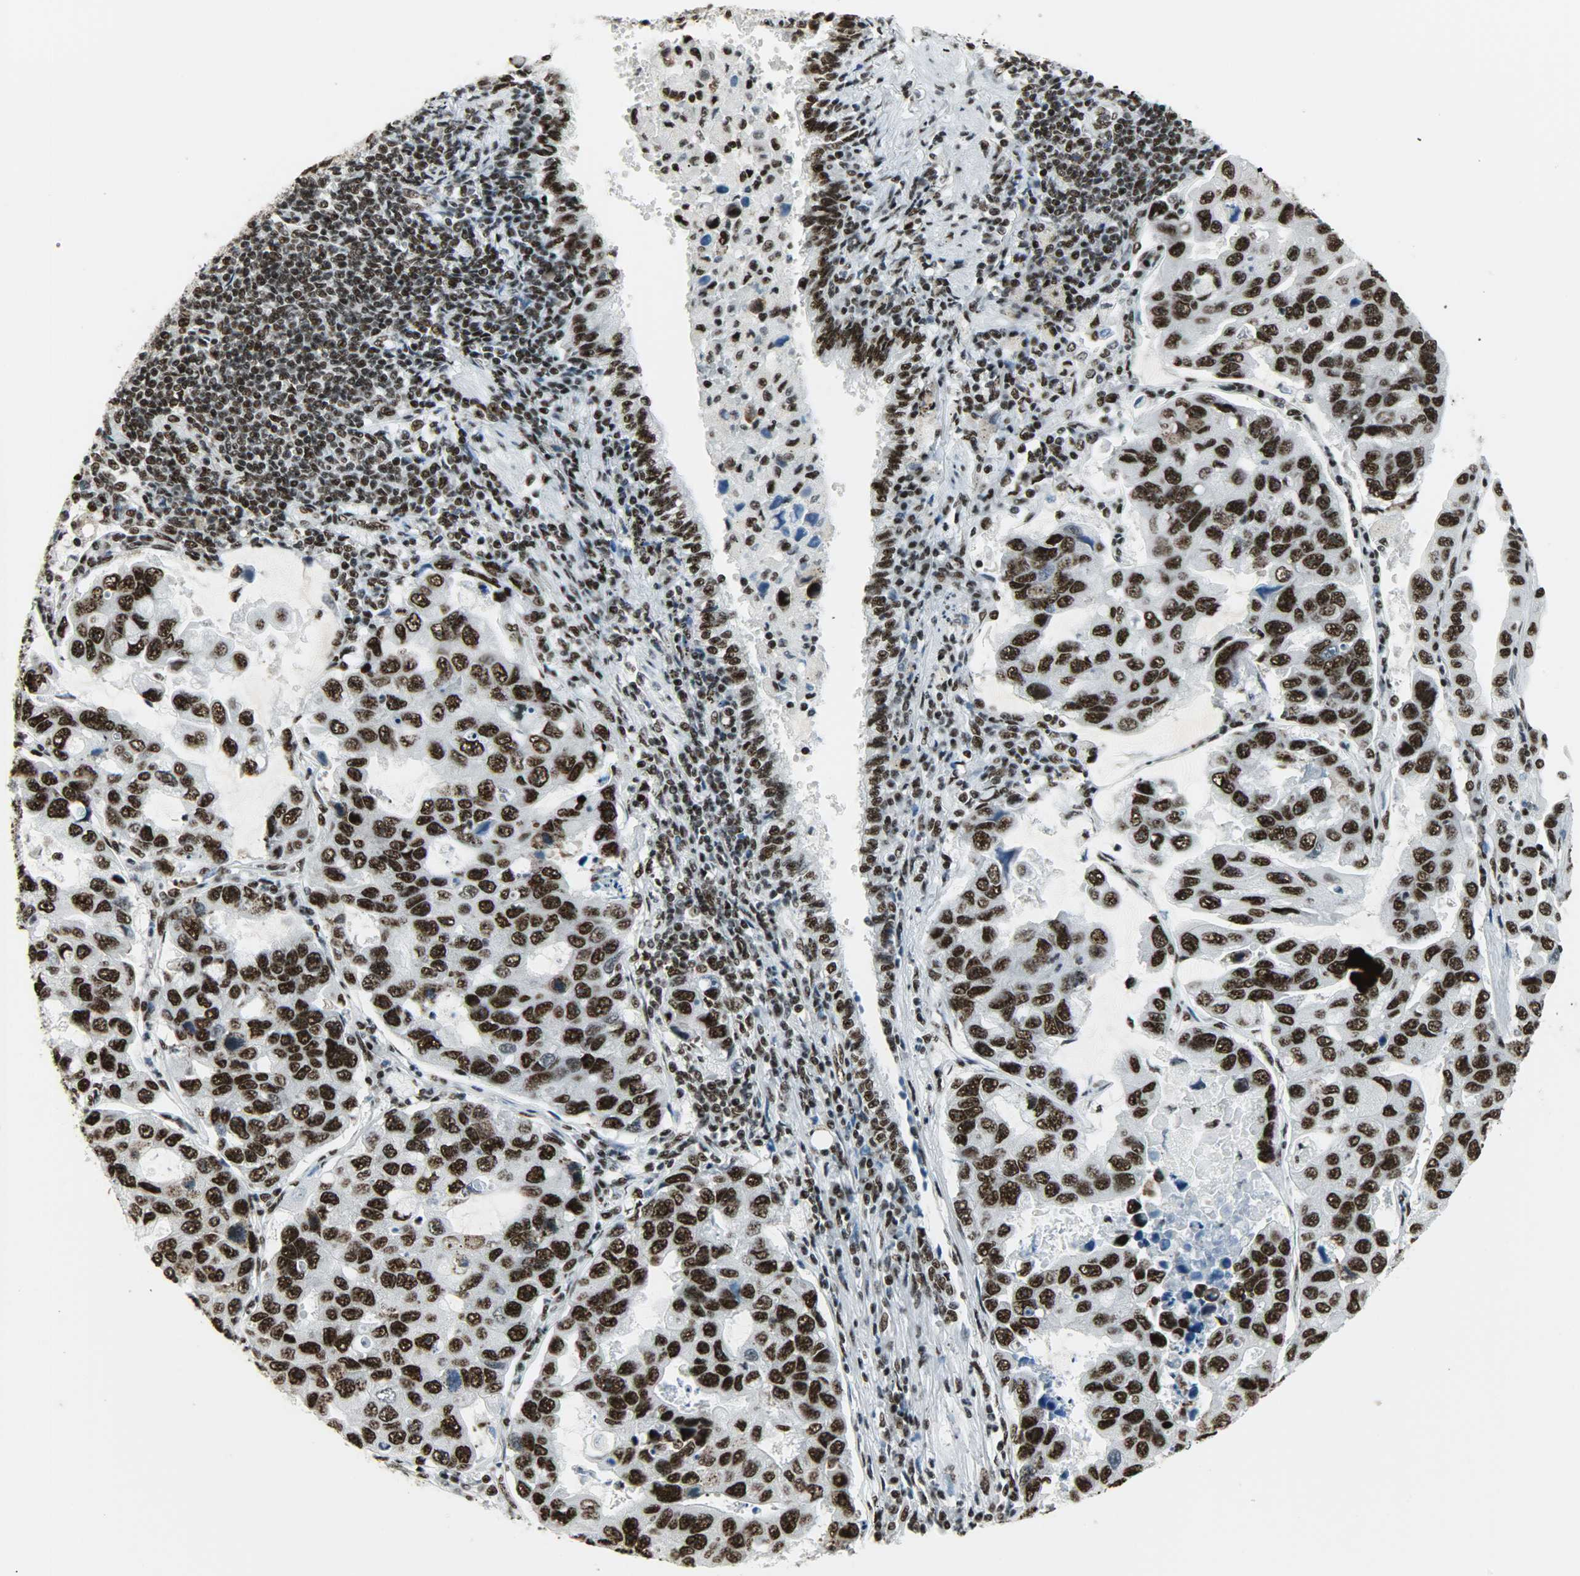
{"staining": {"intensity": "strong", "quantity": ">75%", "location": "nuclear"}, "tissue": "lung cancer", "cell_type": "Tumor cells", "image_type": "cancer", "snomed": [{"axis": "morphology", "description": "Adenocarcinoma, NOS"}, {"axis": "topography", "description": "Lung"}], "caption": "The immunohistochemical stain labels strong nuclear staining in tumor cells of lung cancer tissue.", "gene": "SNRPA", "patient": {"sex": "male", "age": 64}}